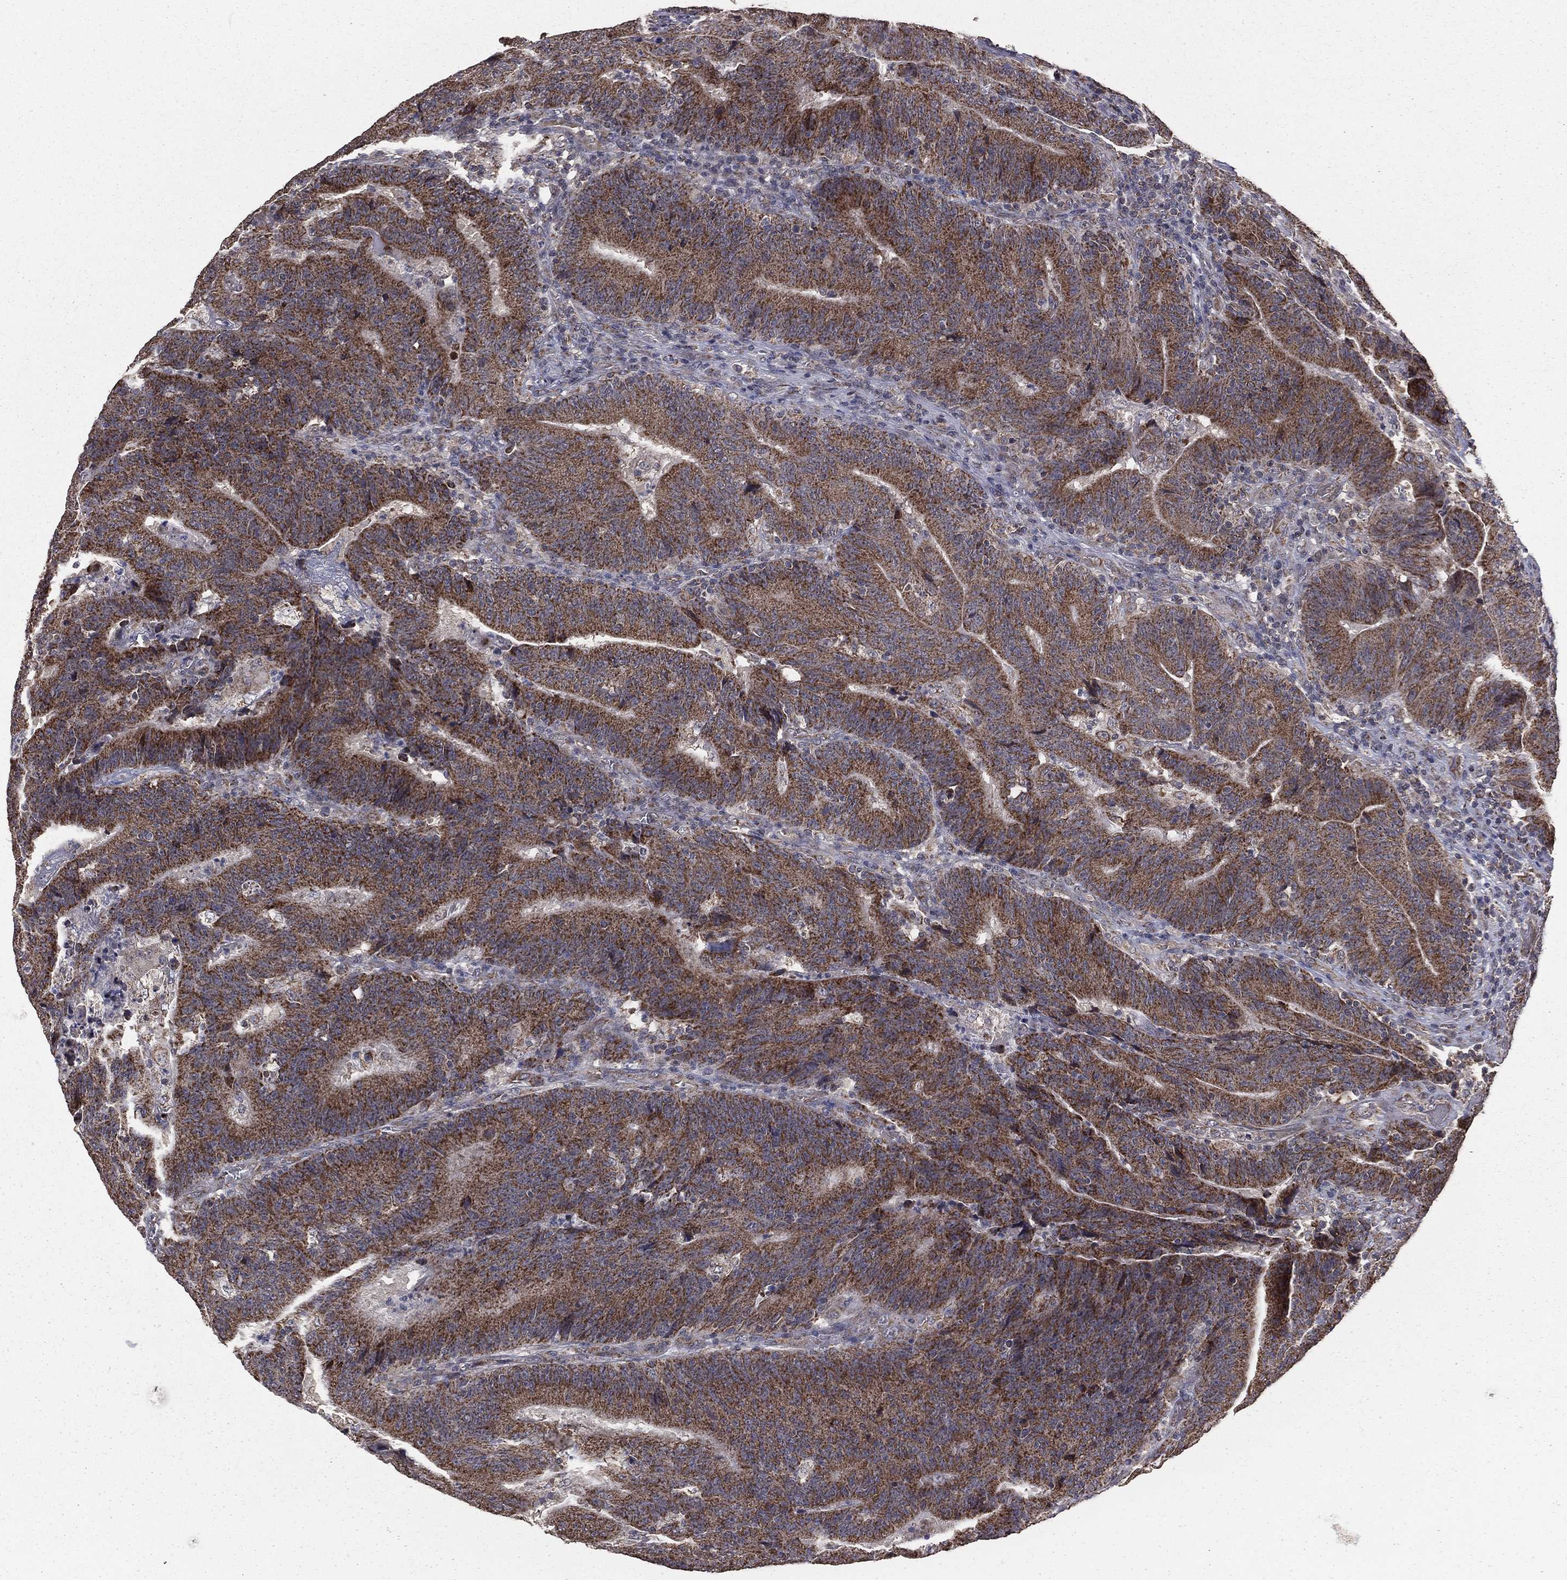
{"staining": {"intensity": "moderate", "quantity": ">75%", "location": "cytoplasmic/membranous"}, "tissue": "colorectal cancer", "cell_type": "Tumor cells", "image_type": "cancer", "snomed": [{"axis": "morphology", "description": "Adenocarcinoma, NOS"}, {"axis": "topography", "description": "Colon"}], "caption": "Colorectal cancer (adenocarcinoma) tissue exhibits moderate cytoplasmic/membranous positivity in approximately >75% of tumor cells", "gene": "MRPL46", "patient": {"sex": "female", "age": 75}}